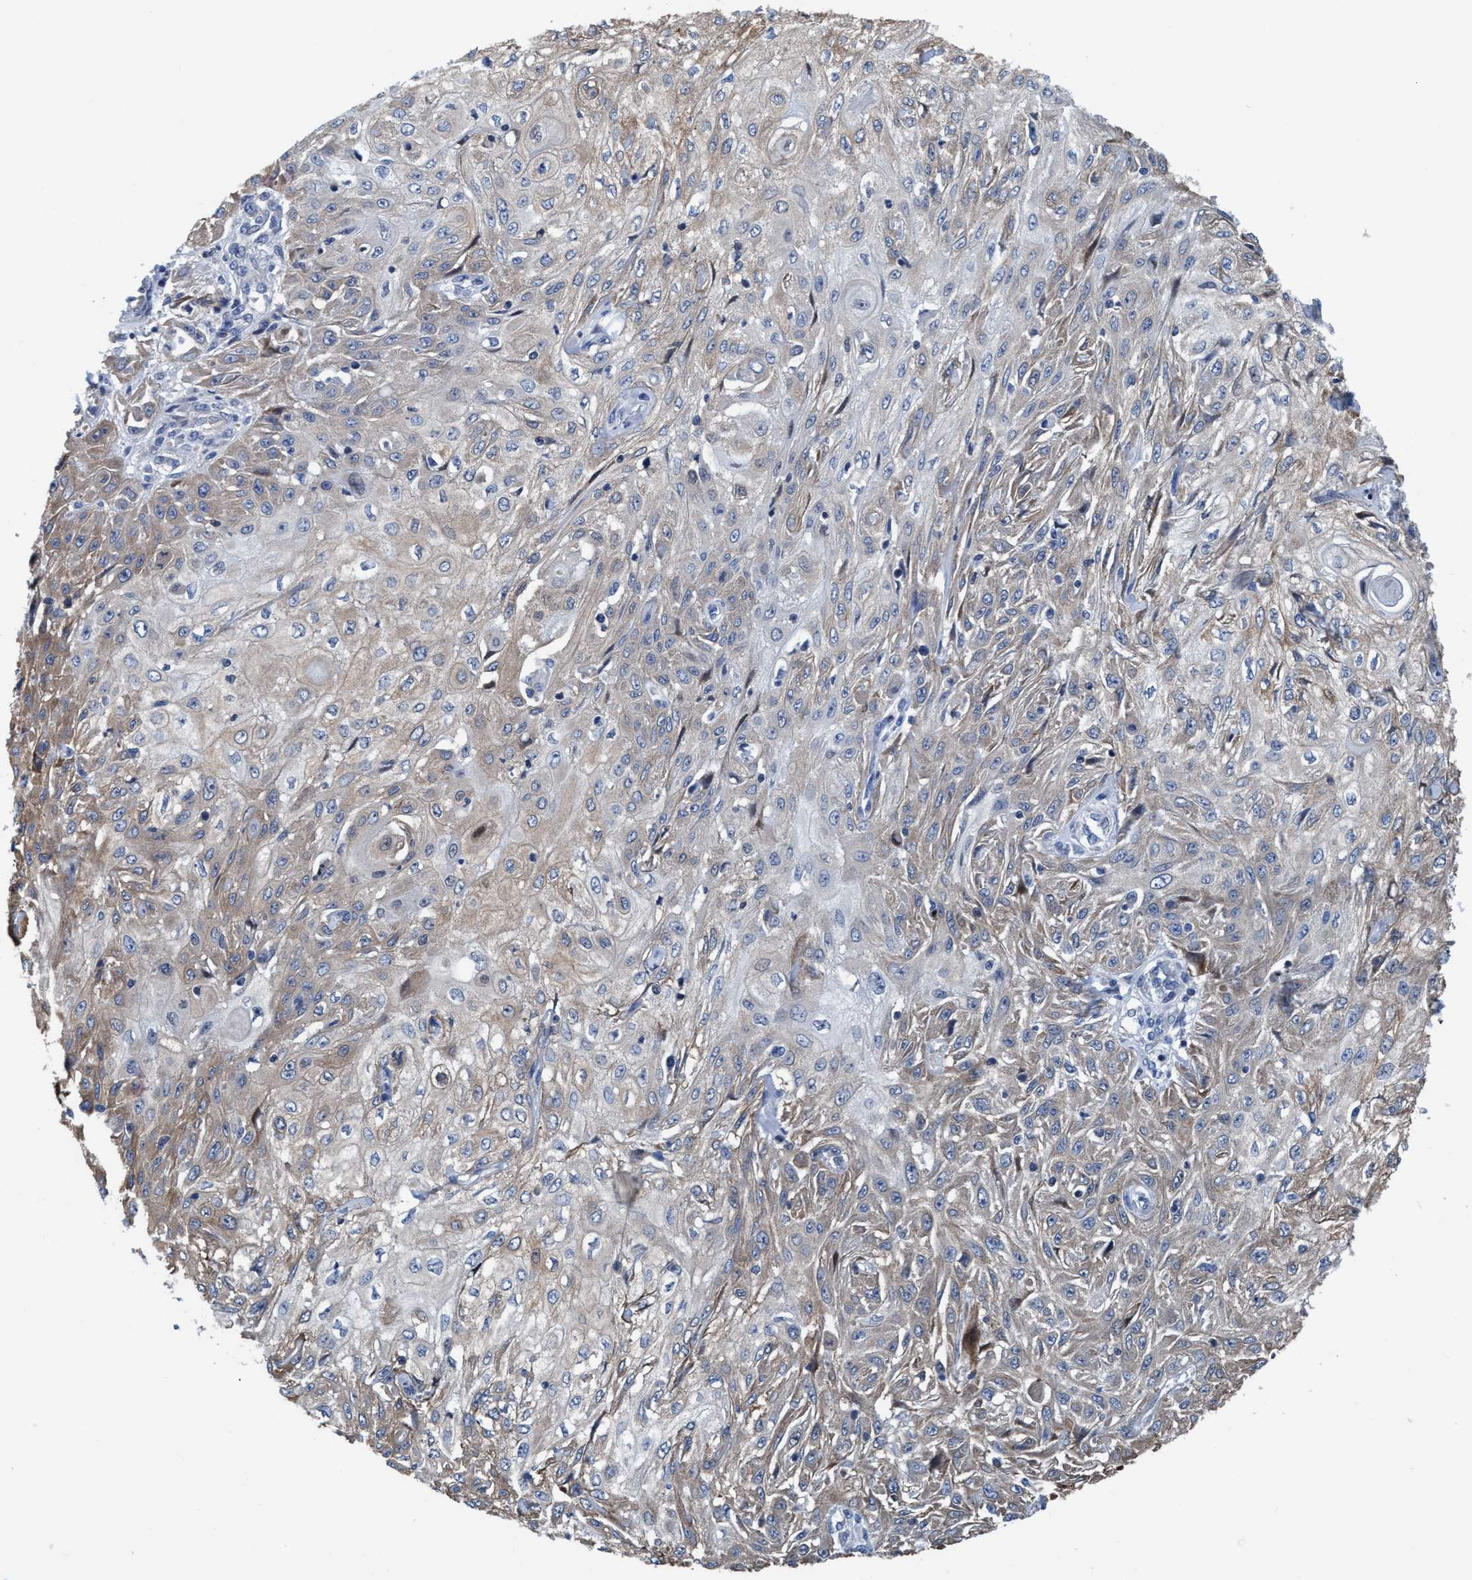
{"staining": {"intensity": "weak", "quantity": "<25%", "location": "cytoplasmic/membranous"}, "tissue": "skin cancer", "cell_type": "Tumor cells", "image_type": "cancer", "snomed": [{"axis": "morphology", "description": "Squamous cell carcinoma, NOS"}, {"axis": "morphology", "description": "Squamous cell carcinoma, metastatic, NOS"}, {"axis": "topography", "description": "Skin"}, {"axis": "topography", "description": "Lymph node"}], "caption": "IHC photomicrograph of skin metastatic squamous cell carcinoma stained for a protein (brown), which reveals no positivity in tumor cells.", "gene": "NMT1", "patient": {"sex": "male", "age": 75}}